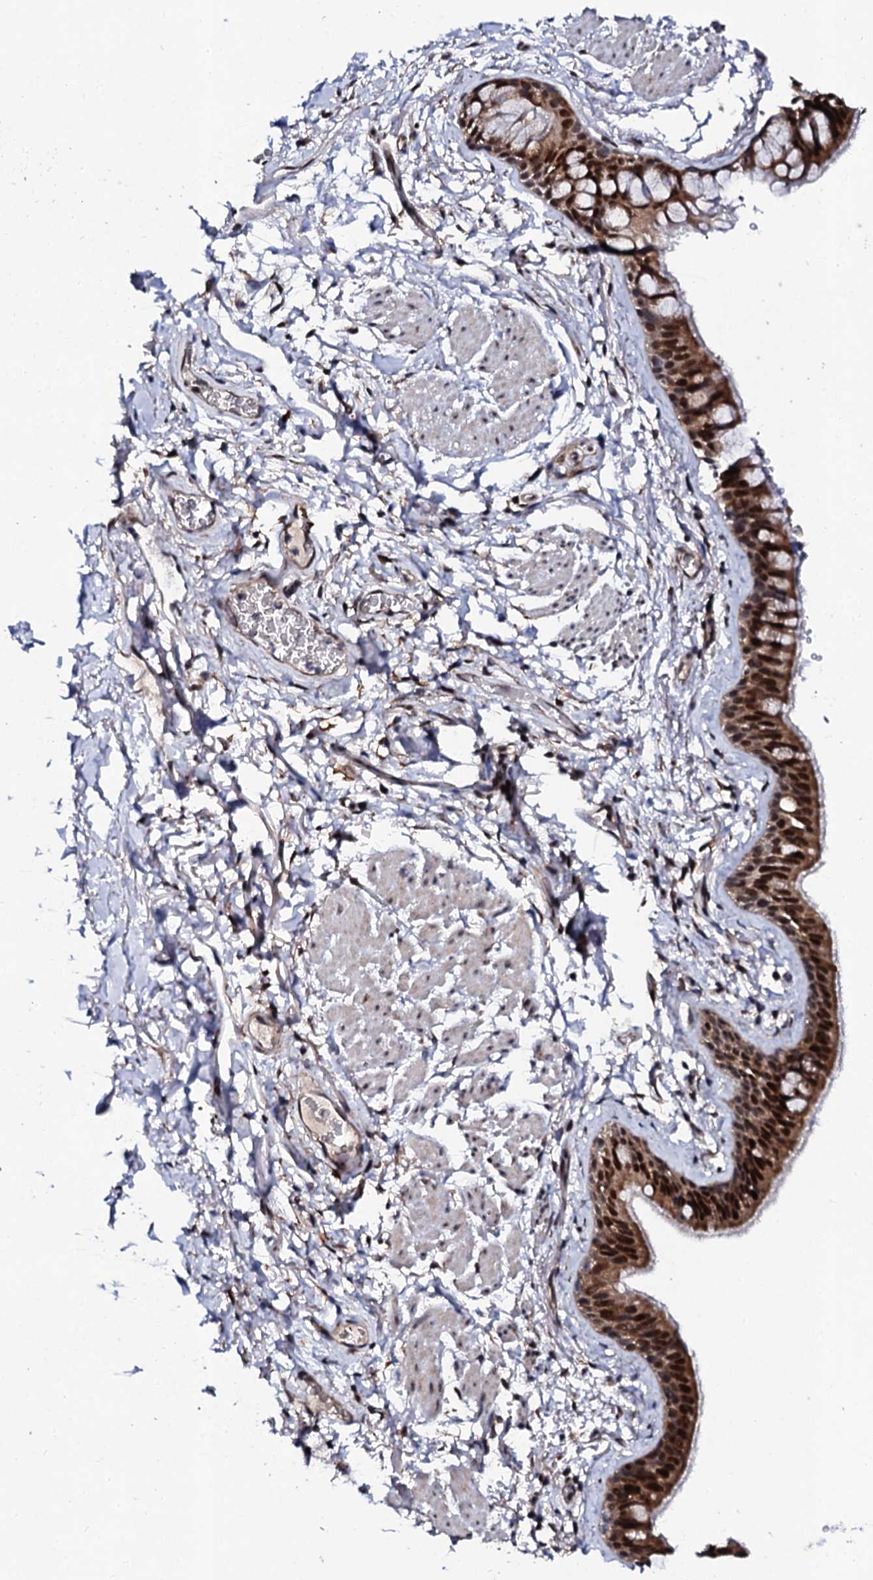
{"staining": {"intensity": "strong", "quantity": ">75%", "location": "cytoplasmic/membranous,nuclear"}, "tissue": "bronchus", "cell_type": "Respiratory epithelial cells", "image_type": "normal", "snomed": [{"axis": "morphology", "description": "Normal tissue, NOS"}, {"axis": "topography", "description": "Cartilage tissue"}], "caption": "The photomicrograph exhibits immunohistochemical staining of benign bronchus. There is strong cytoplasmic/membranous,nuclear staining is identified in approximately >75% of respiratory epithelial cells. (Brightfield microscopy of DAB IHC at high magnification).", "gene": "CSTF3", "patient": {"sex": "male", "age": 63}}